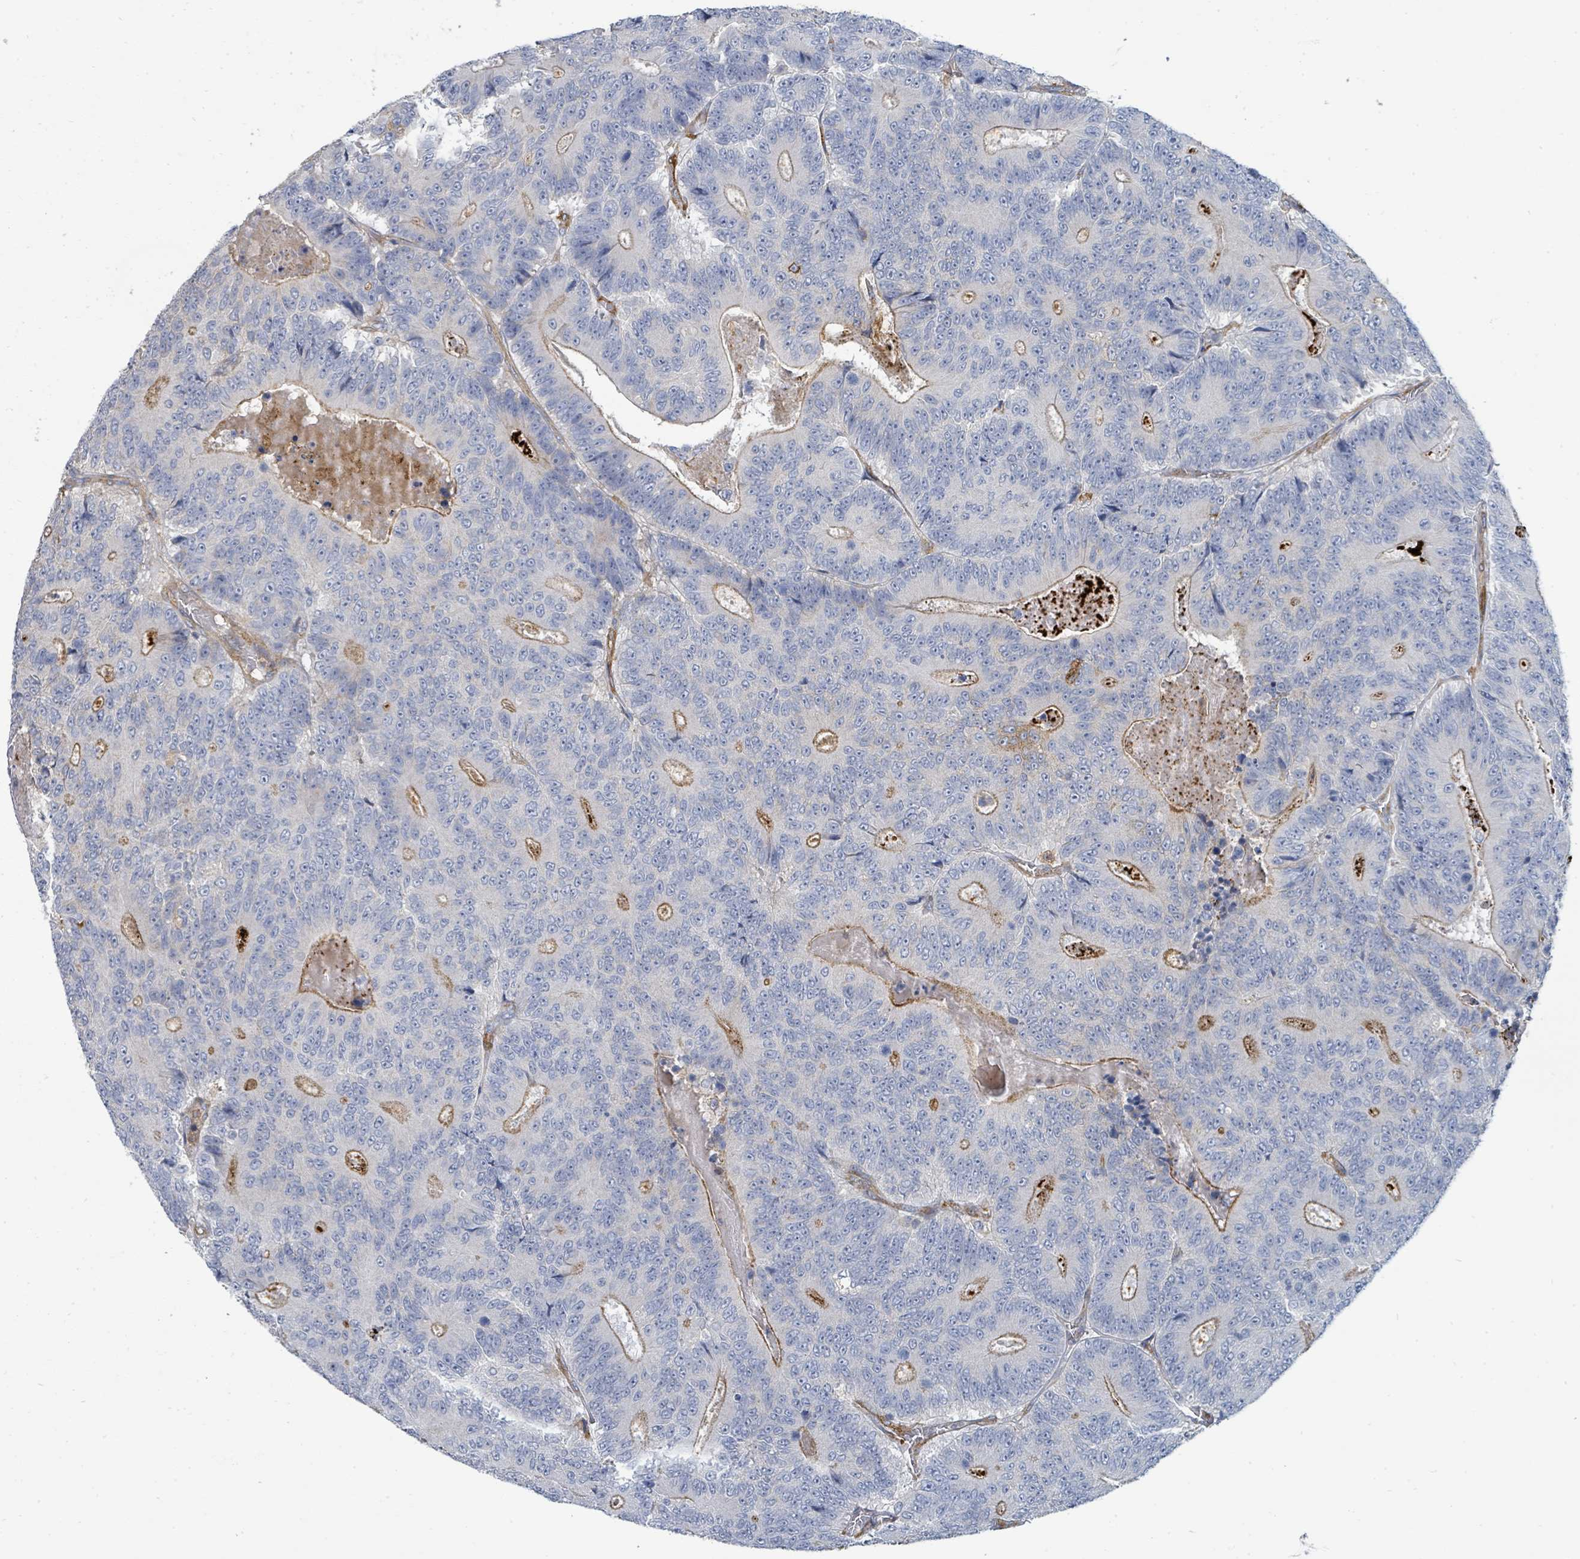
{"staining": {"intensity": "moderate", "quantity": "<25%", "location": "cytoplasmic/membranous"}, "tissue": "colorectal cancer", "cell_type": "Tumor cells", "image_type": "cancer", "snomed": [{"axis": "morphology", "description": "Adenocarcinoma, NOS"}, {"axis": "topography", "description": "Colon"}], "caption": "Immunohistochemical staining of human colorectal cancer reveals low levels of moderate cytoplasmic/membranous staining in about <25% of tumor cells. The staining was performed using DAB (3,3'-diaminobenzidine), with brown indicating positive protein expression. Nuclei are stained blue with hematoxylin.", "gene": "IFIT1", "patient": {"sex": "male", "age": 83}}